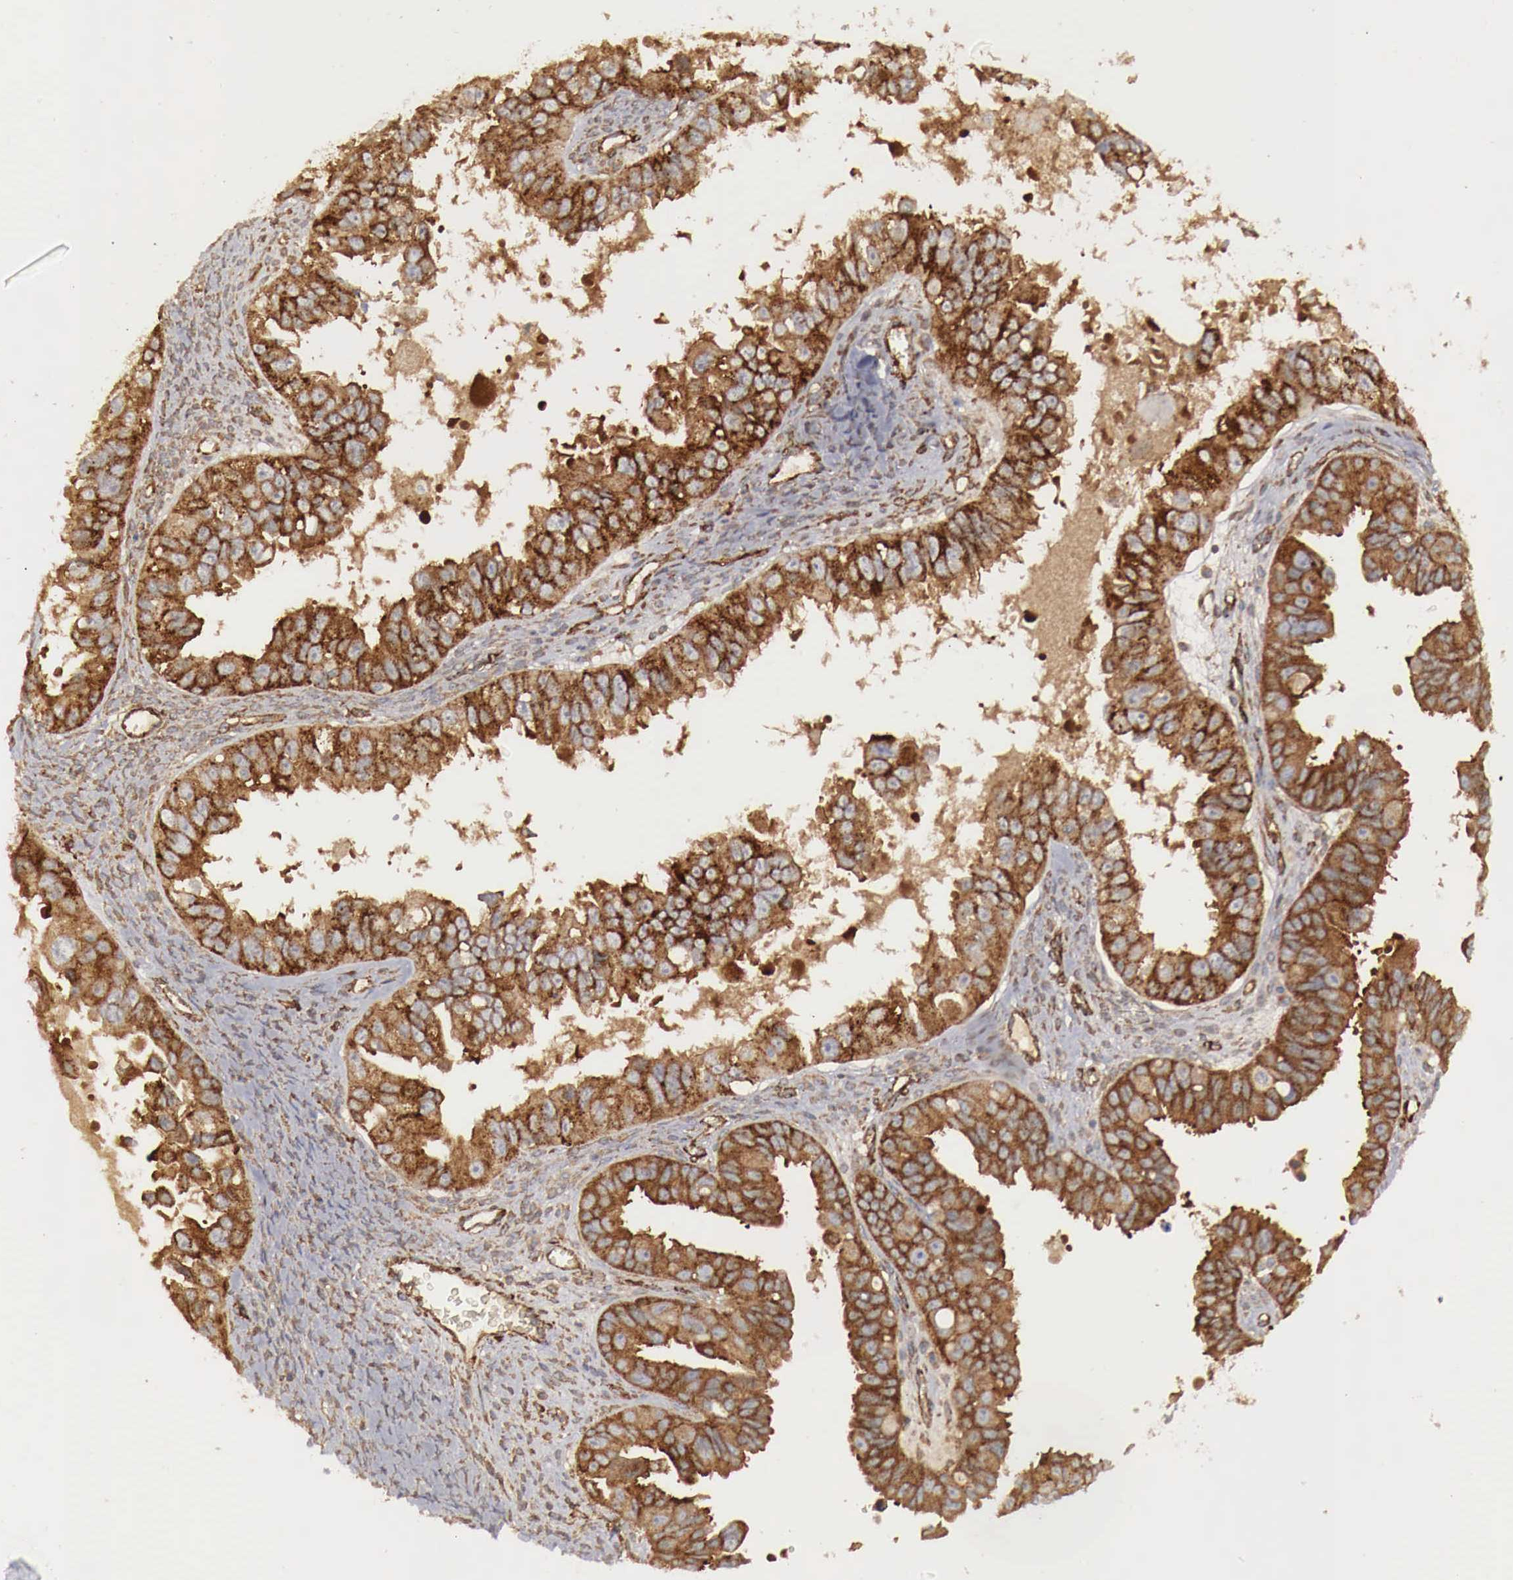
{"staining": {"intensity": "moderate", "quantity": ">75%", "location": "cytoplasmic/membranous"}, "tissue": "ovarian cancer", "cell_type": "Tumor cells", "image_type": "cancer", "snomed": [{"axis": "morphology", "description": "Carcinoma, endometroid"}, {"axis": "topography", "description": "Ovary"}], "caption": "Moderate cytoplasmic/membranous protein staining is identified in approximately >75% of tumor cells in ovarian endometroid carcinoma.", "gene": "ARMCX4", "patient": {"sex": "female", "age": 85}}